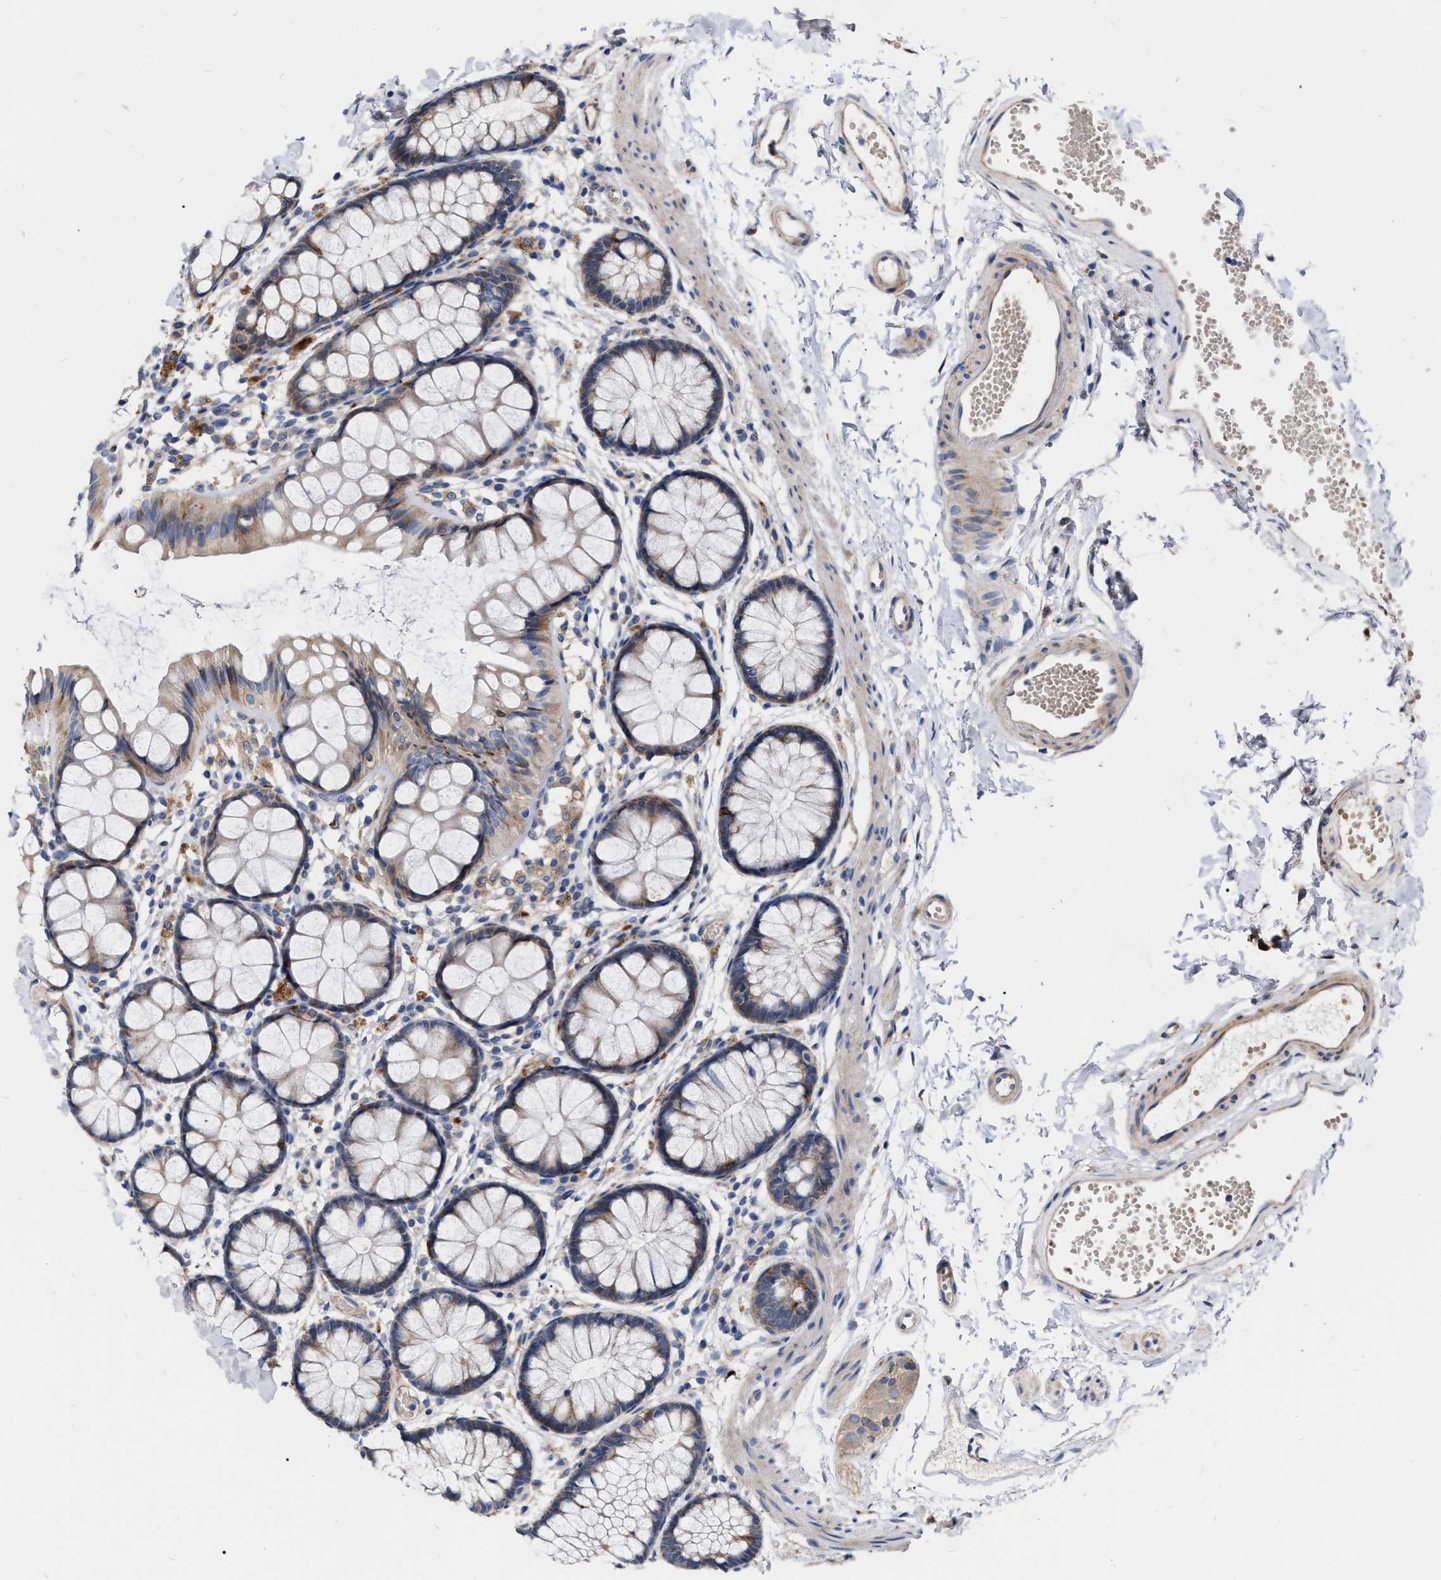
{"staining": {"intensity": "weak", "quantity": ">75%", "location": "cytoplasmic/membranous"}, "tissue": "rectum", "cell_type": "Glandular cells", "image_type": "normal", "snomed": [{"axis": "morphology", "description": "Normal tissue, NOS"}, {"axis": "topography", "description": "Rectum"}], "caption": "Immunohistochemical staining of benign human rectum reveals low levels of weak cytoplasmic/membranous expression in about >75% of glandular cells. The protein is stained brown, and the nuclei are stained in blue (DAB (3,3'-diaminobenzidine) IHC with brightfield microscopy, high magnification).", "gene": "MLST8", "patient": {"sex": "female", "age": 66}}